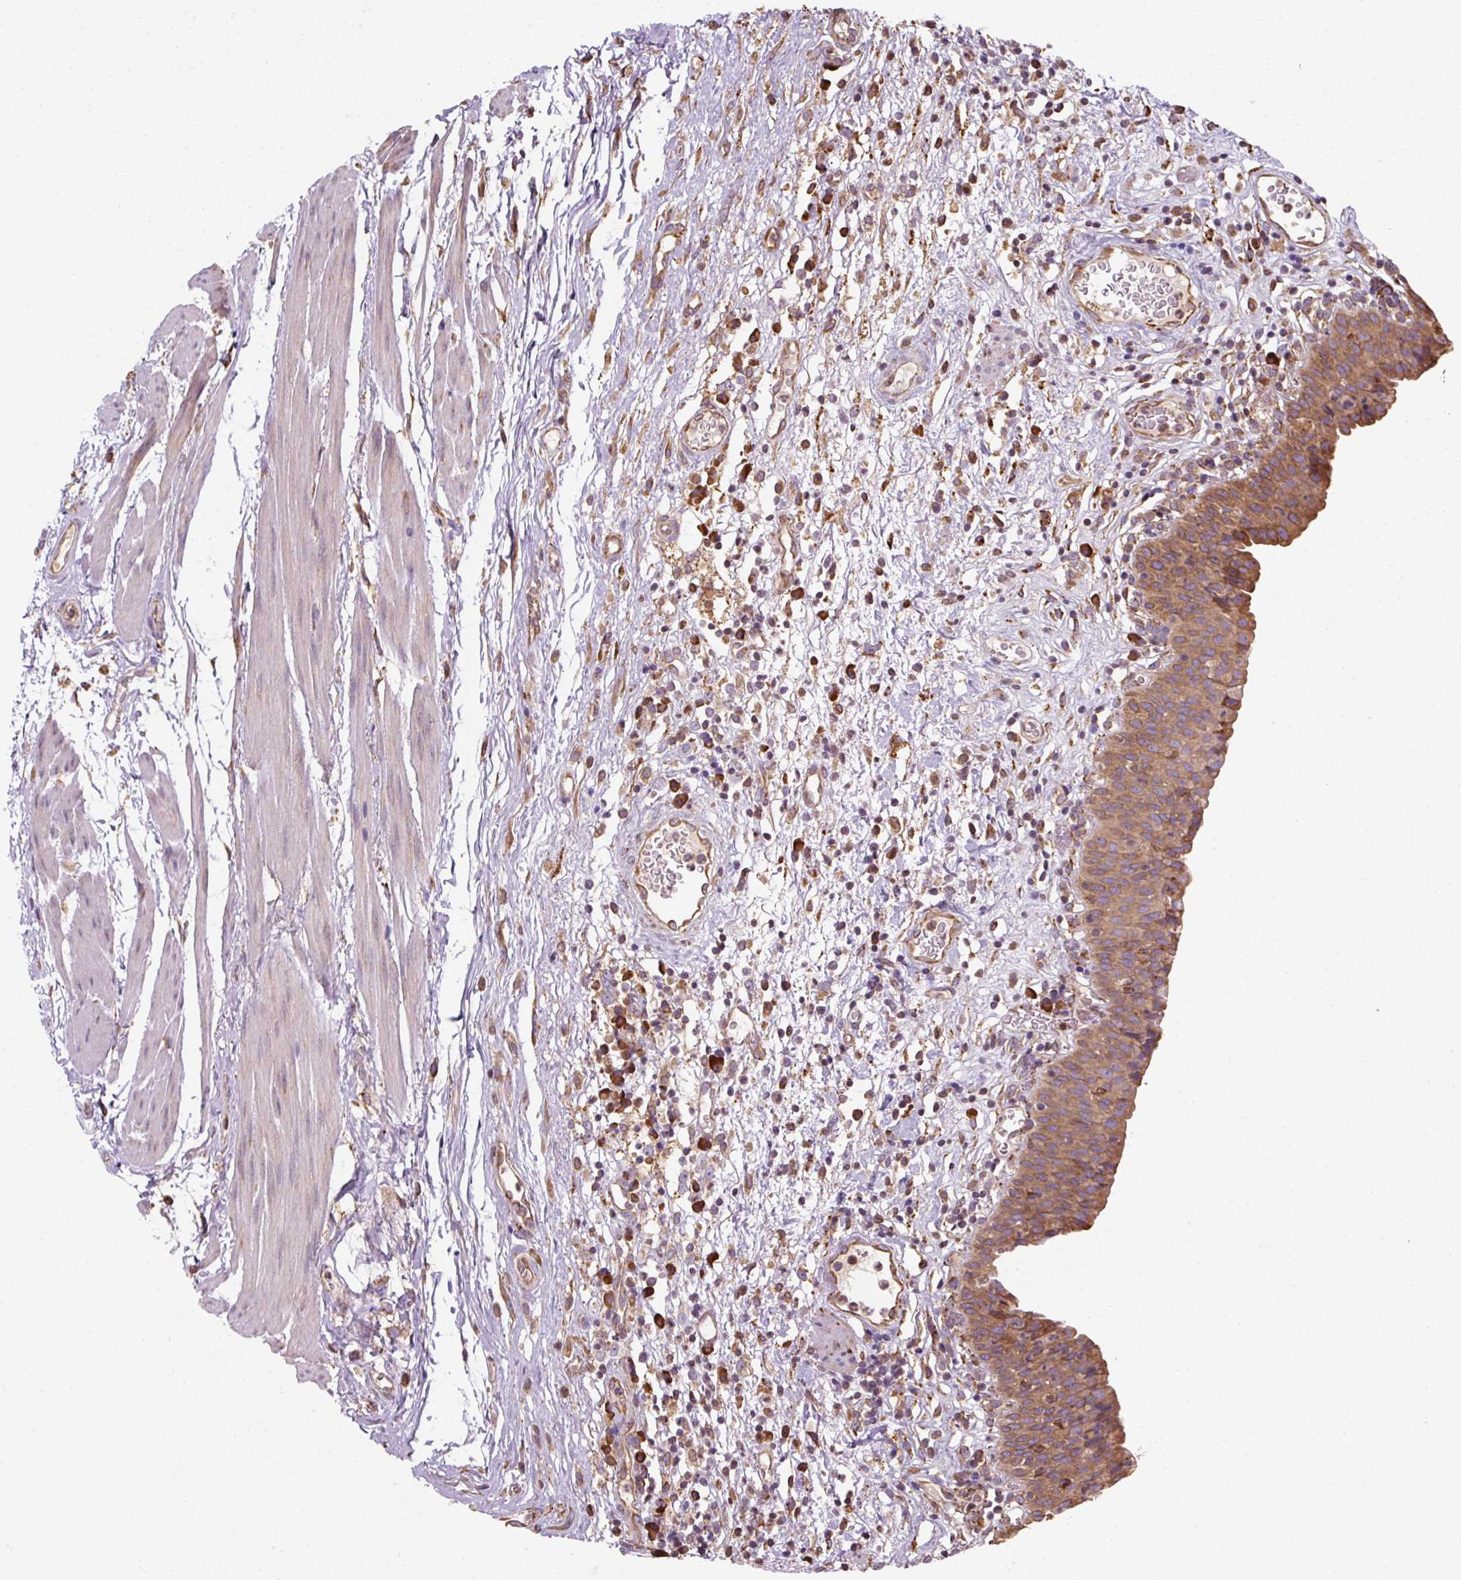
{"staining": {"intensity": "moderate", "quantity": ">75%", "location": "cytoplasmic/membranous"}, "tissue": "urinary bladder", "cell_type": "Urothelial cells", "image_type": "normal", "snomed": [{"axis": "morphology", "description": "Normal tissue, NOS"}, {"axis": "morphology", "description": "Inflammation, NOS"}, {"axis": "topography", "description": "Urinary bladder"}], "caption": "Immunohistochemistry photomicrograph of normal urinary bladder stained for a protein (brown), which shows medium levels of moderate cytoplasmic/membranous expression in about >75% of urothelial cells.", "gene": "PRKCSH", "patient": {"sex": "male", "age": 57}}